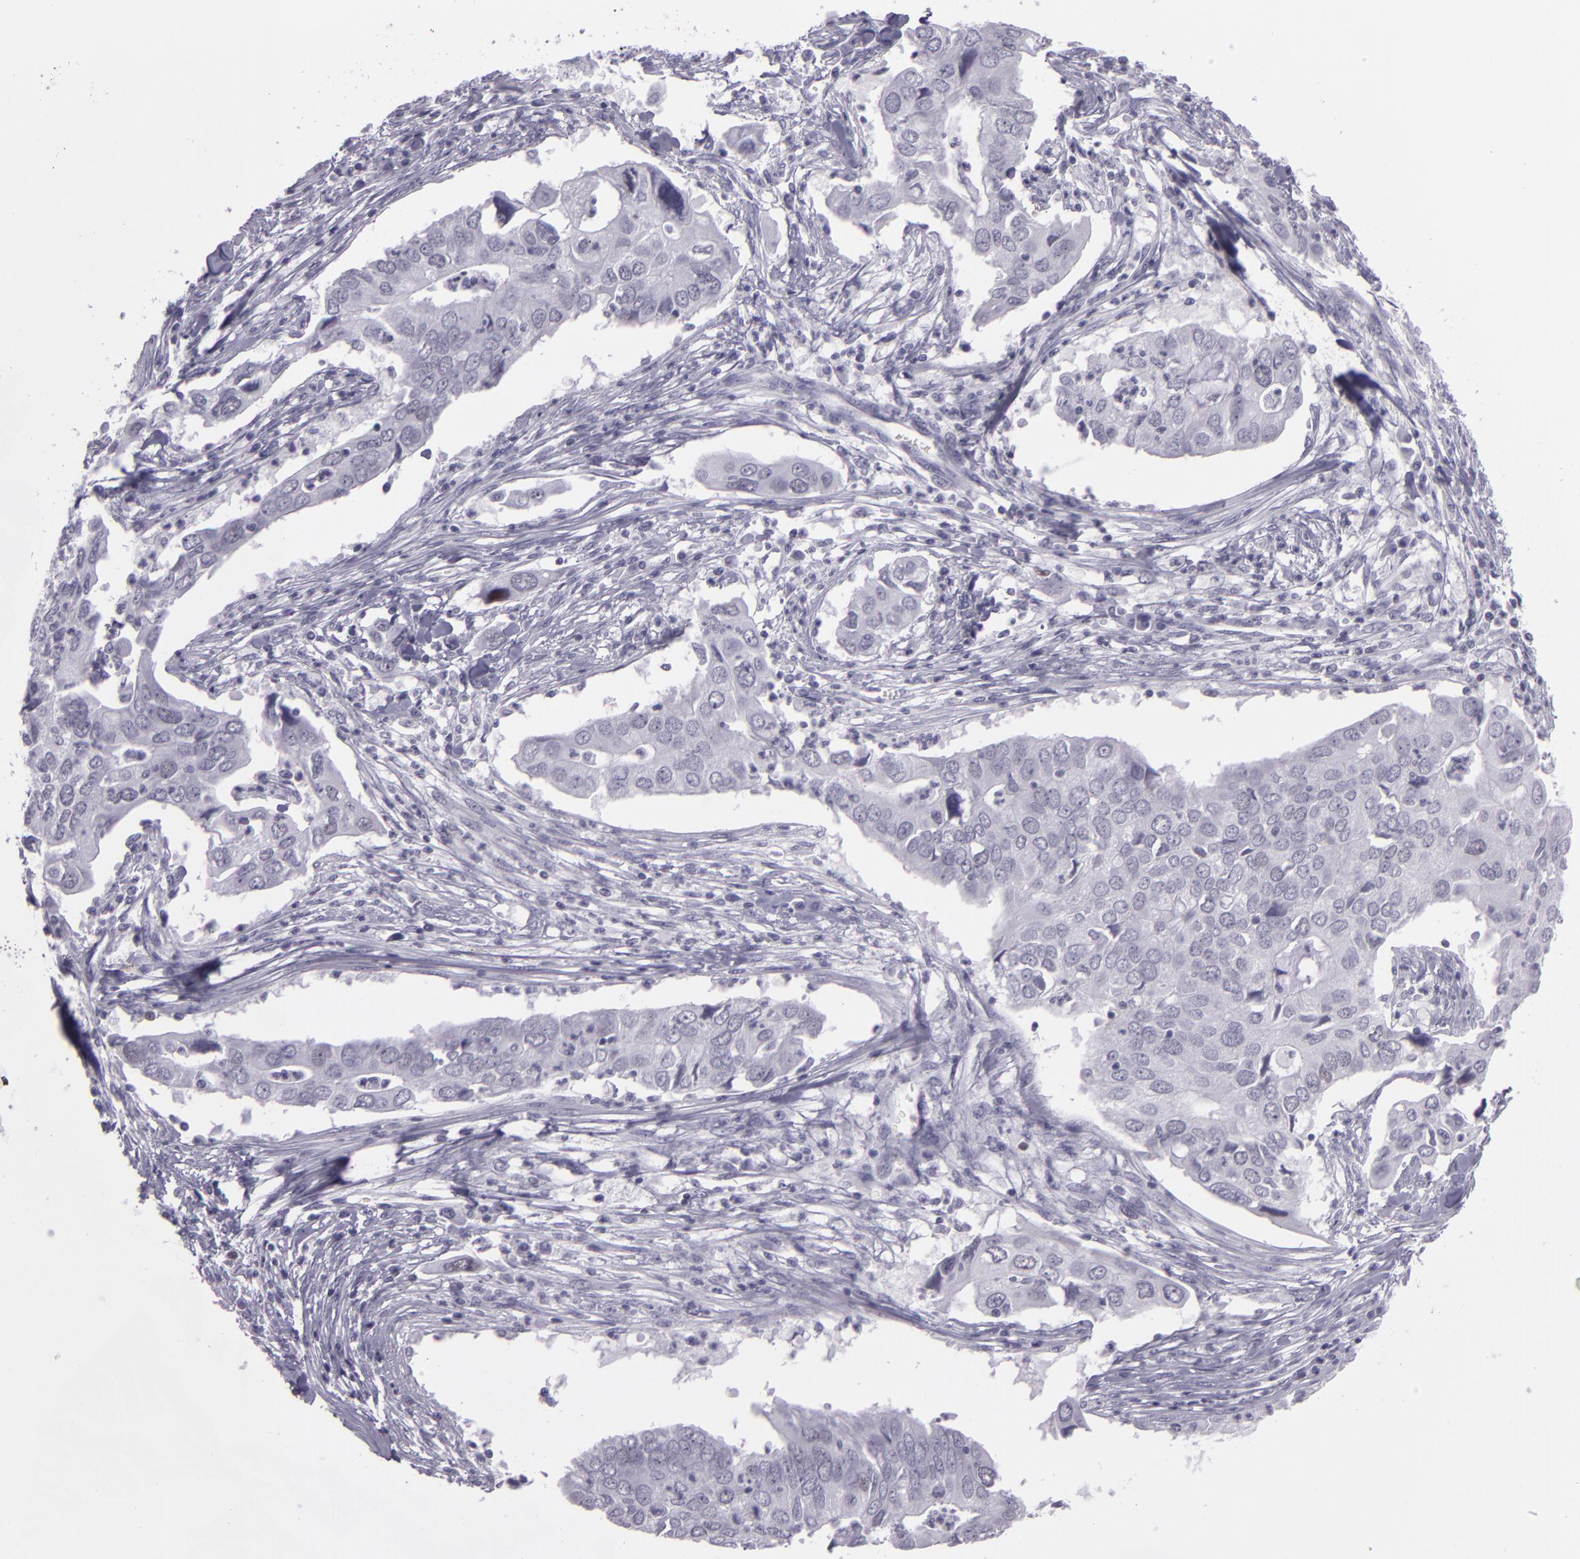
{"staining": {"intensity": "negative", "quantity": "none", "location": "none"}, "tissue": "lung cancer", "cell_type": "Tumor cells", "image_type": "cancer", "snomed": [{"axis": "morphology", "description": "Adenocarcinoma, NOS"}, {"axis": "topography", "description": "Lung"}], "caption": "This is a histopathology image of immunohistochemistry (IHC) staining of lung cancer, which shows no positivity in tumor cells.", "gene": "MCM3", "patient": {"sex": "male", "age": 48}}